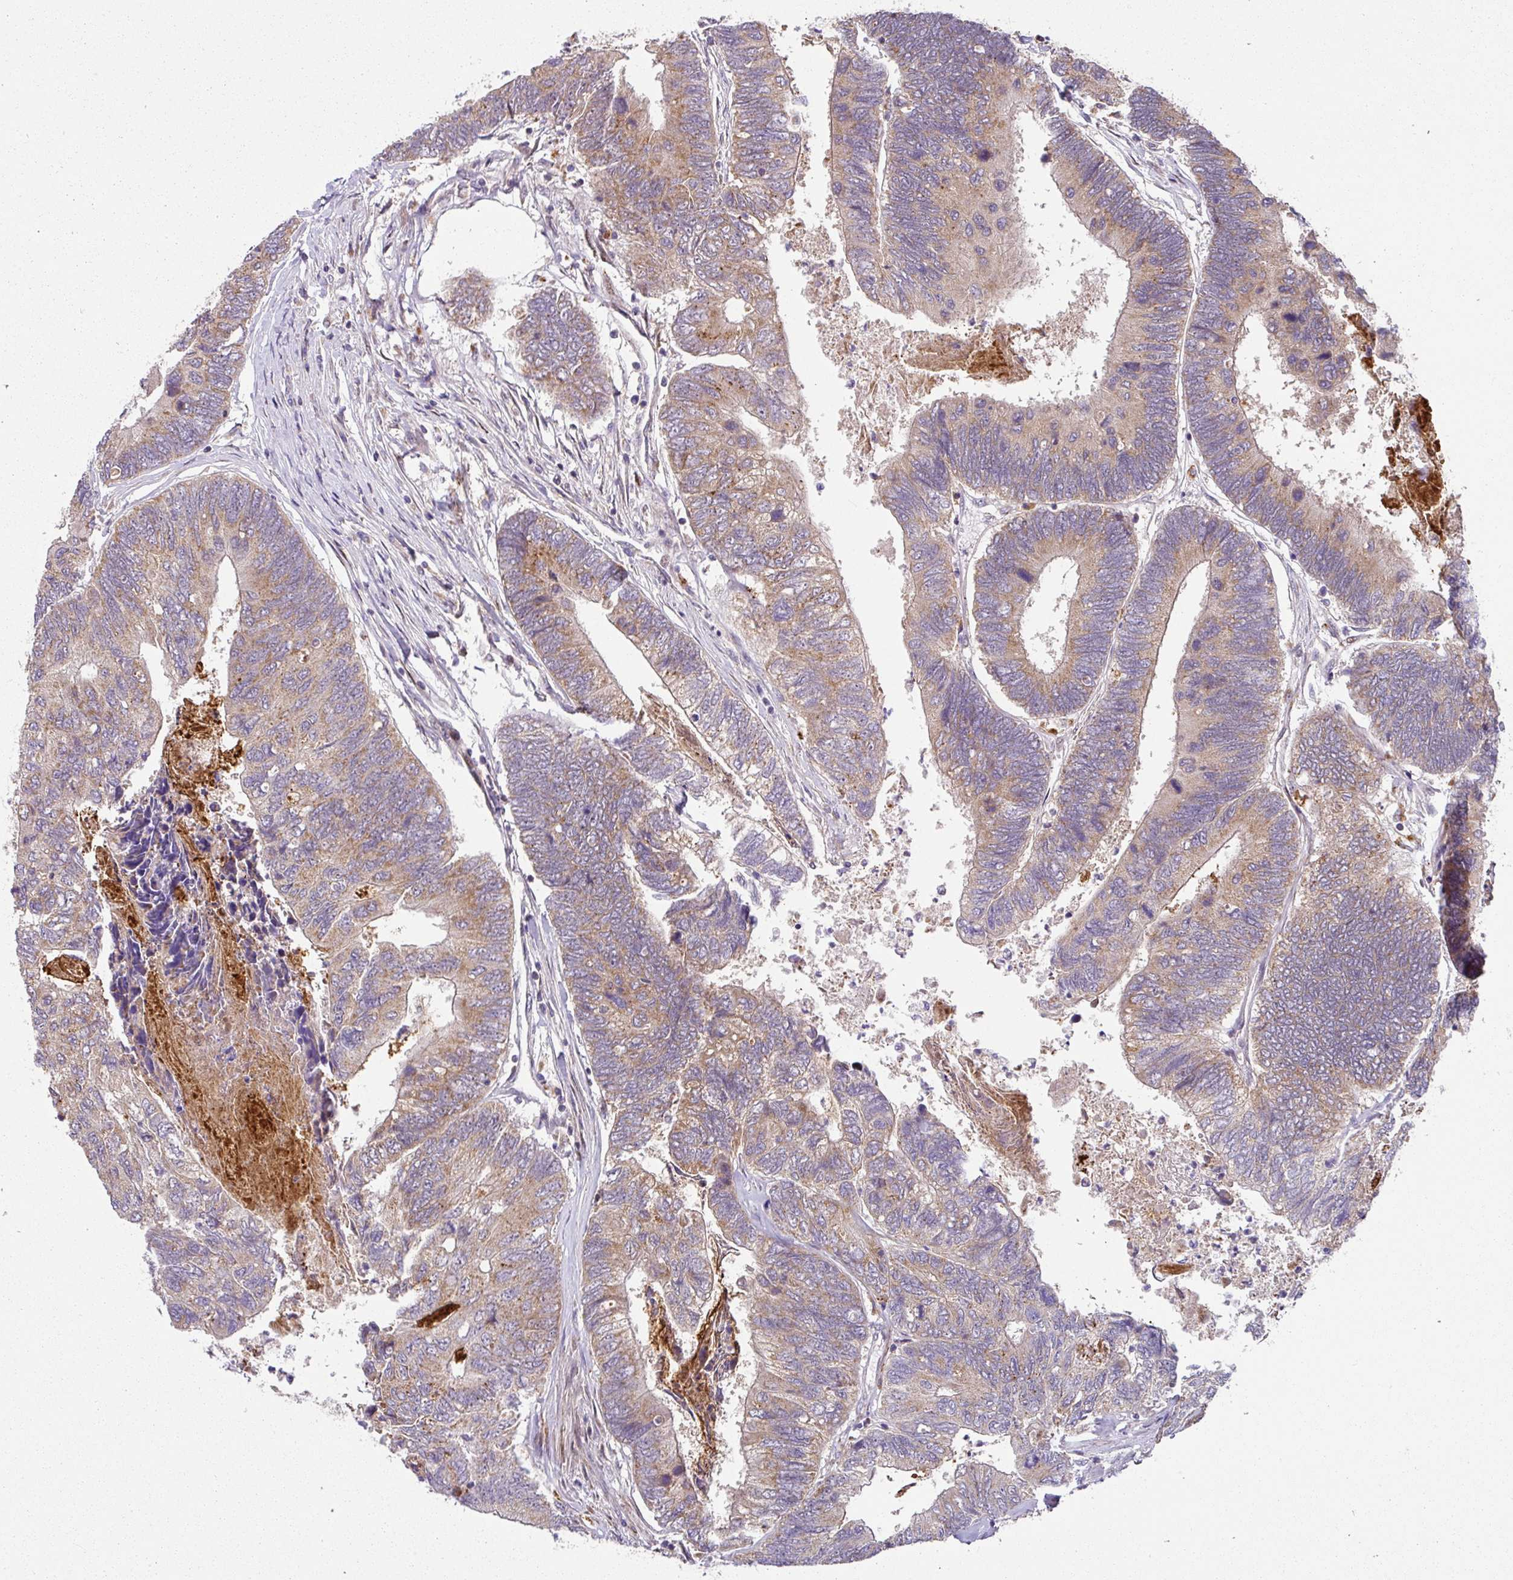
{"staining": {"intensity": "moderate", "quantity": "25%-75%", "location": "cytoplasmic/membranous"}, "tissue": "colorectal cancer", "cell_type": "Tumor cells", "image_type": "cancer", "snomed": [{"axis": "morphology", "description": "Adenocarcinoma, NOS"}, {"axis": "topography", "description": "Colon"}], "caption": "Moderate cytoplasmic/membranous positivity for a protein is present in about 25%-75% of tumor cells of colorectal cancer (adenocarcinoma) using immunohistochemistry (IHC).", "gene": "SARS2", "patient": {"sex": "female", "age": 67}}